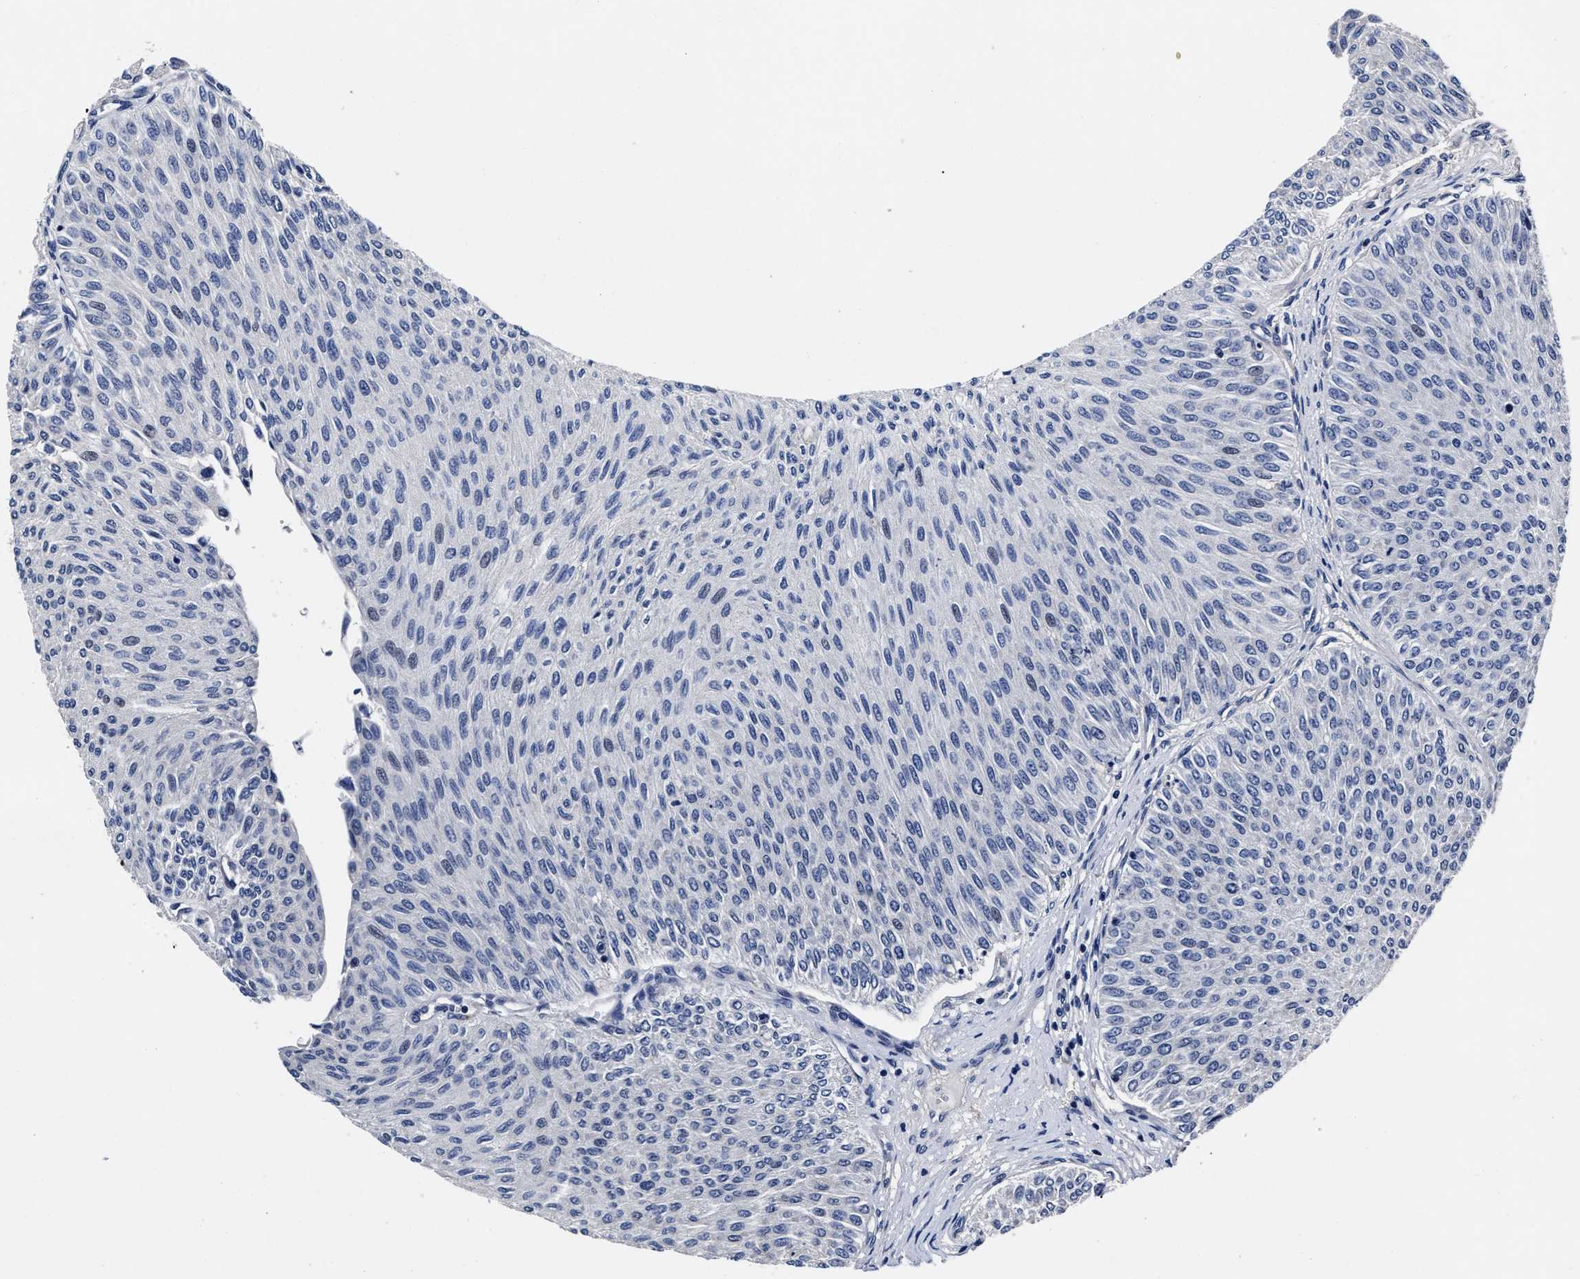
{"staining": {"intensity": "negative", "quantity": "none", "location": "none"}, "tissue": "urothelial cancer", "cell_type": "Tumor cells", "image_type": "cancer", "snomed": [{"axis": "morphology", "description": "Urothelial carcinoma, Low grade"}, {"axis": "topography", "description": "Urinary bladder"}], "caption": "A high-resolution image shows IHC staining of low-grade urothelial carcinoma, which exhibits no significant expression in tumor cells.", "gene": "OLFML2A", "patient": {"sex": "male", "age": 78}}